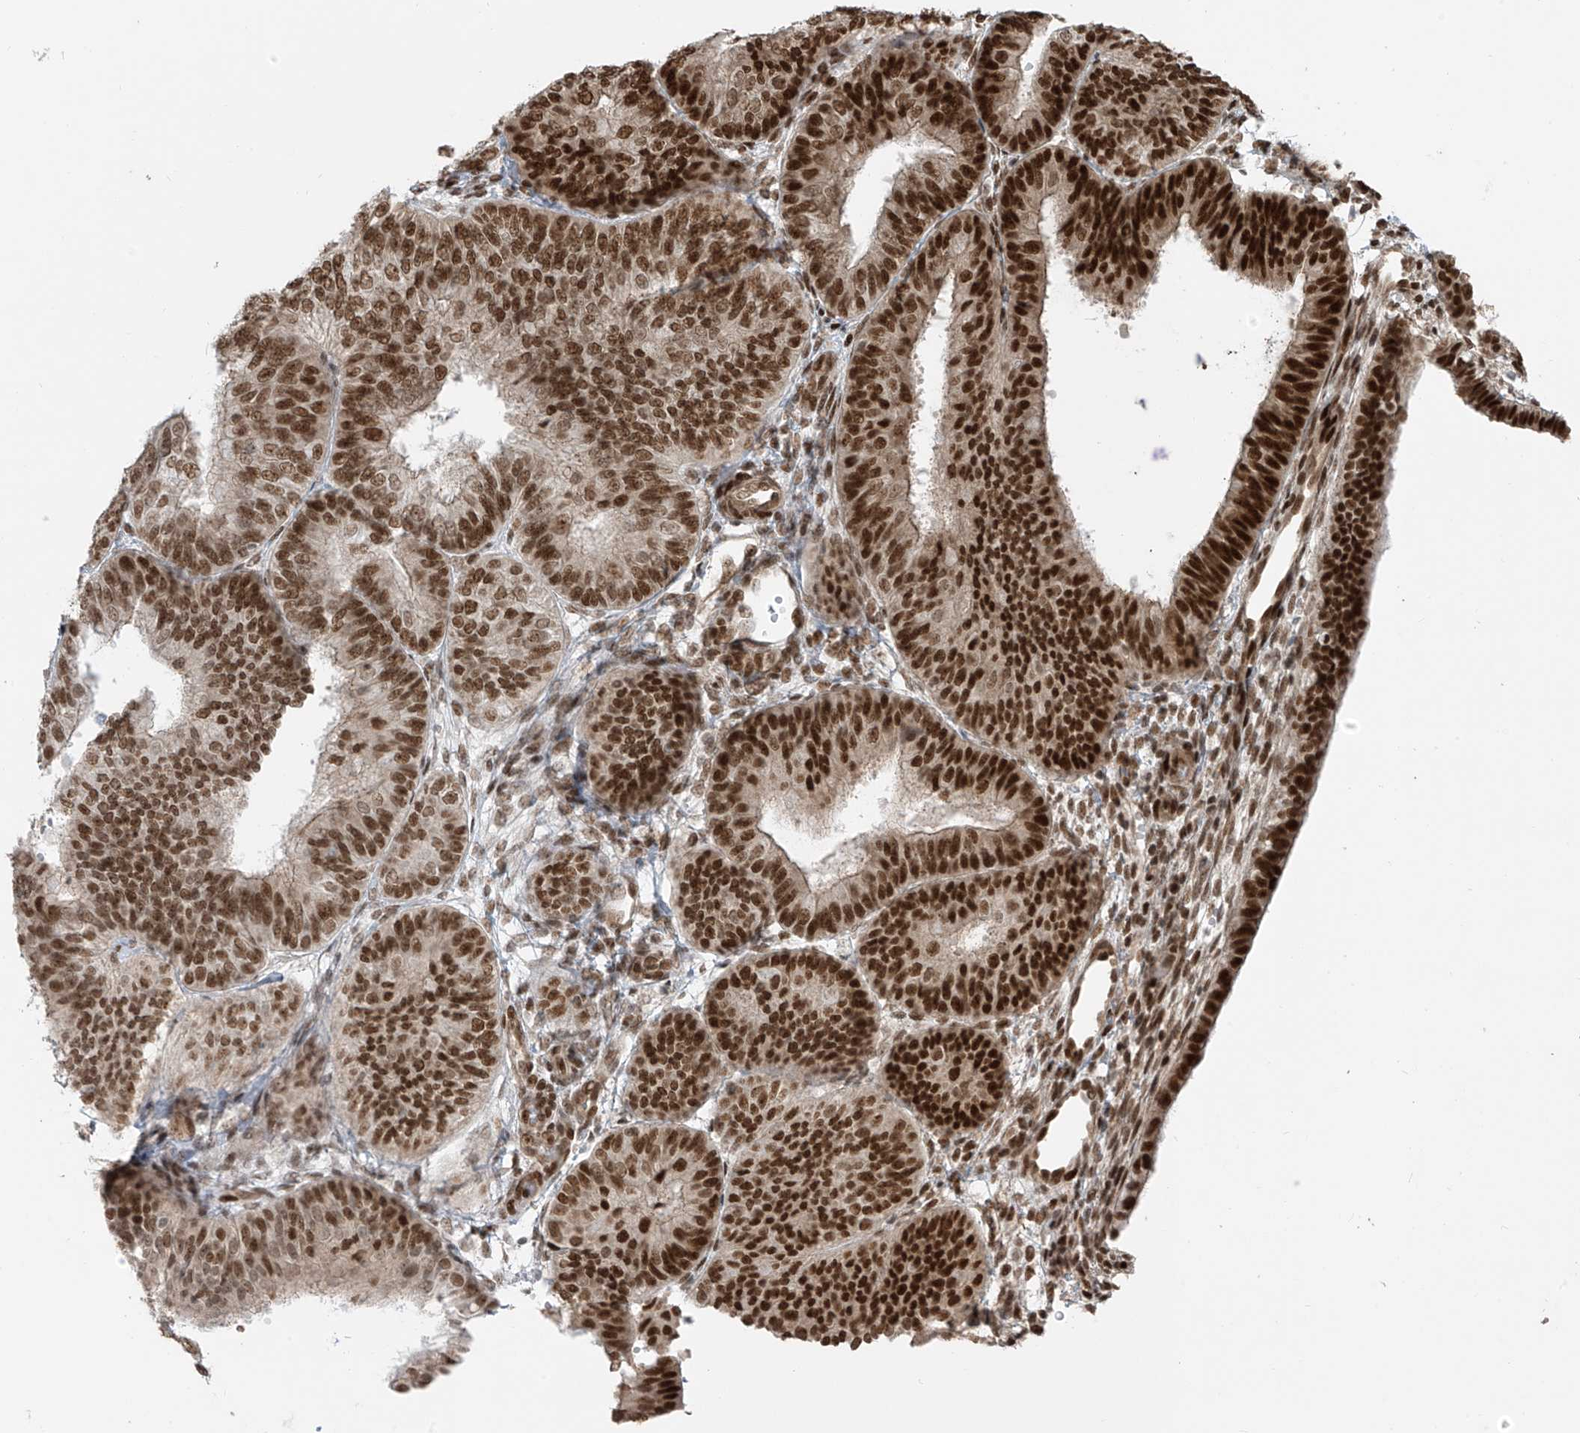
{"staining": {"intensity": "strong", "quantity": ">75%", "location": "nuclear"}, "tissue": "endometrial cancer", "cell_type": "Tumor cells", "image_type": "cancer", "snomed": [{"axis": "morphology", "description": "Adenocarcinoma, NOS"}, {"axis": "topography", "description": "Endometrium"}], "caption": "Endometrial cancer (adenocarcinoma) was stained to show a protein in brown. There is high levels of strong nuclear expression in approximately >75% of tumor cells.", "gene": "ARHGEF3", "patient": {"sex": "female", "age": 58}}